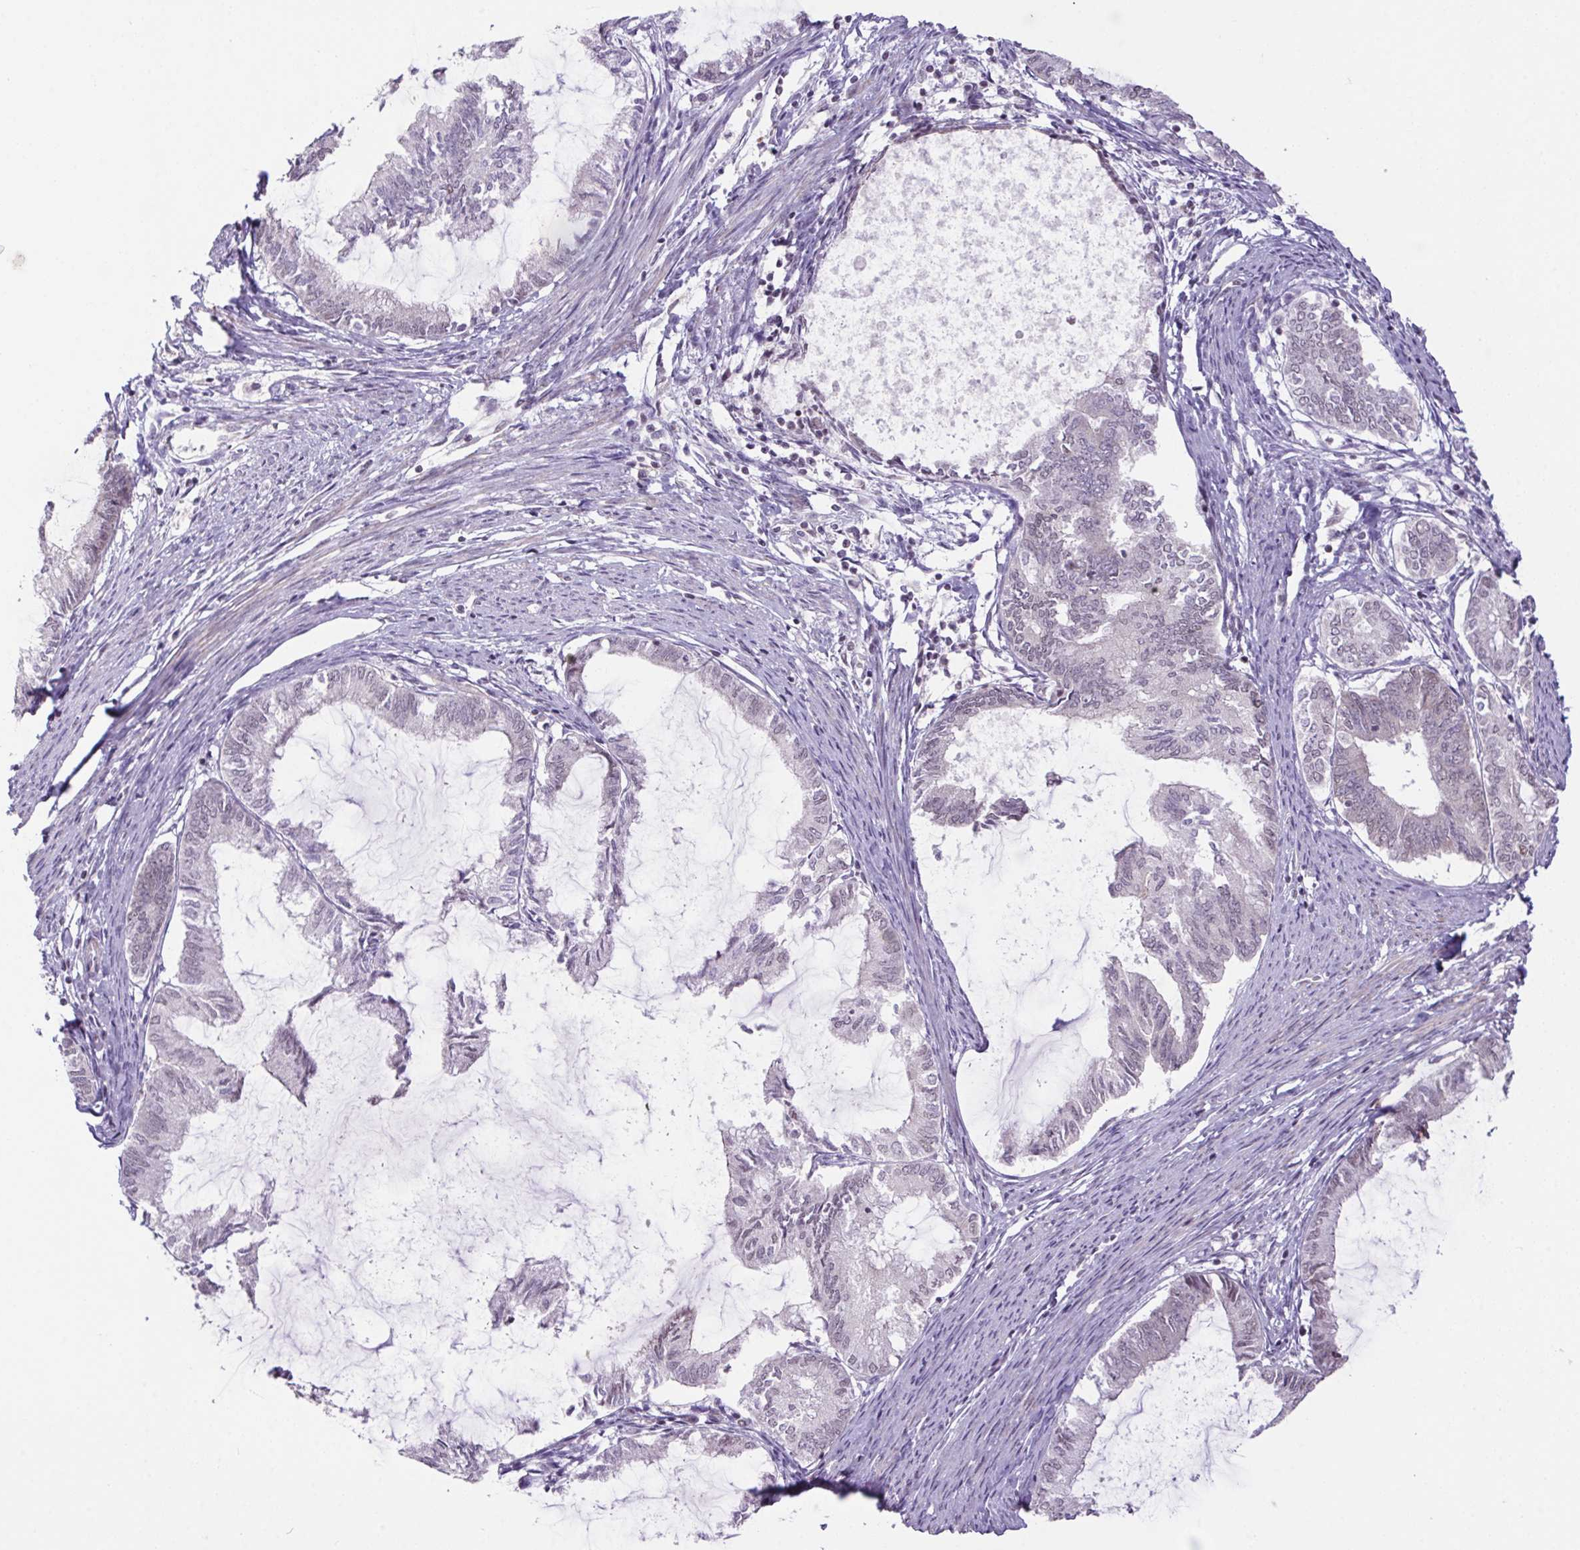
{"staining": {"intensity": "weak", "quantity": "<25%", "location": "nuclear"}, "tissue": "endometrial cancer", "cell_type": "Tumor cells", "image_type": "cancer", "snomed": [{"axis": "morphology", "description": "Adenocarcinoma, NOS"}, {"axis": "topography", "description": "Endometrium"}], "caption": "Tumor cells show no significant expression in endometrial cancer.", "gene": "DDX17", "patient": {"sex": "female", "age": 86}}